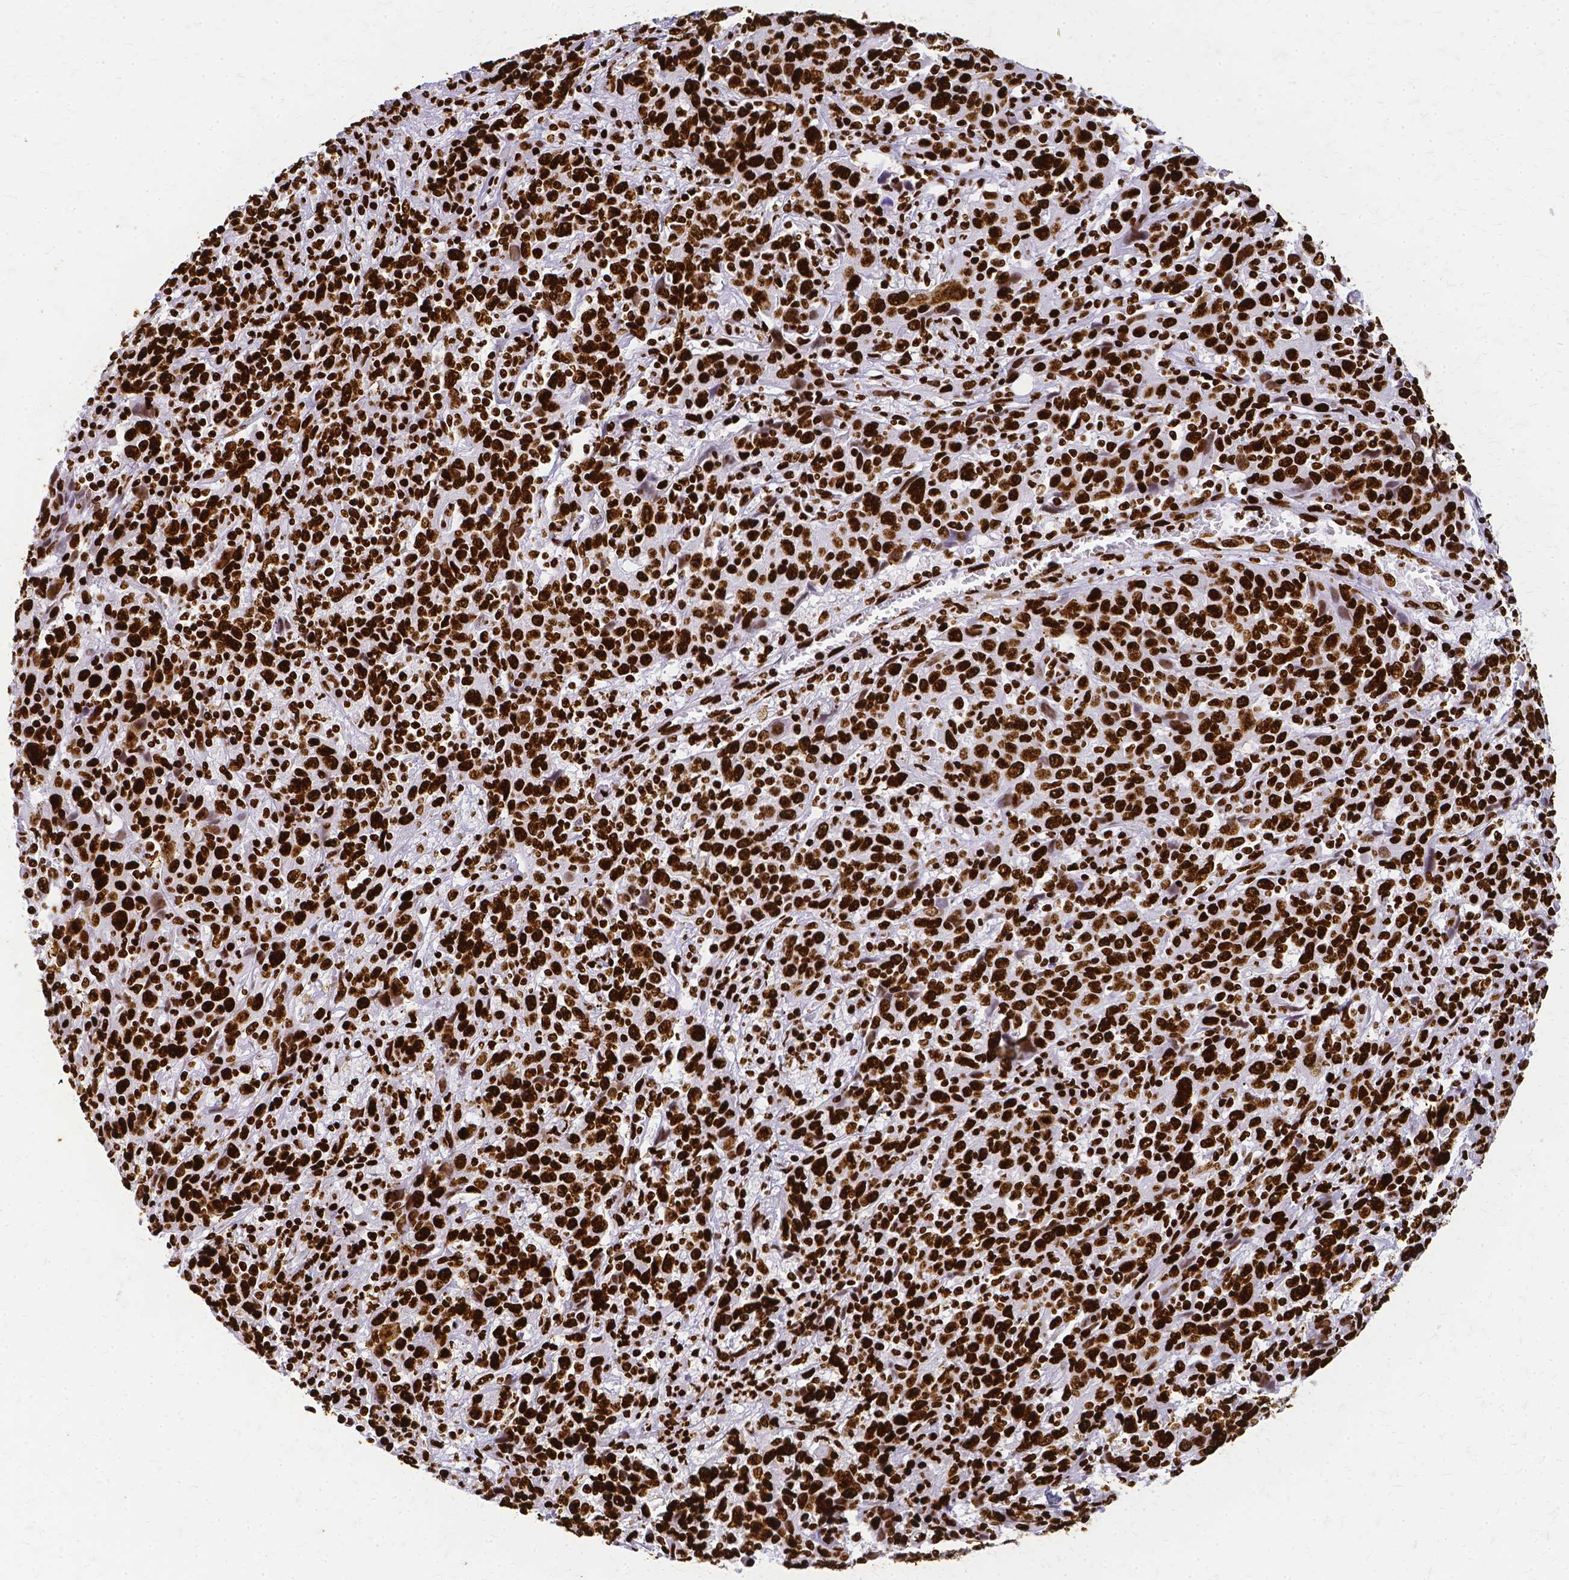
{"staining": {"intensity": "strong", "quantity": ">75%", "location": "nuclear"}, "tissue": "cervical cancer", "cell_type": "Tumor cells", "image_type": "cancer", "snomed": [{"axis": "morphology", "description": "Squamous cell carcinoma, NOS"}, {"axis": "topography", "description": "Cervix"}], "caption": "This micrograph reveals immunohistochemistry (IHC) staining of human cervical squamous cell carcinoma, with high strong nuclear positivity in approximately >75% of tumor cells.", "gene": "SFPQ", "patient": {"sex": "female", "age": 46}}